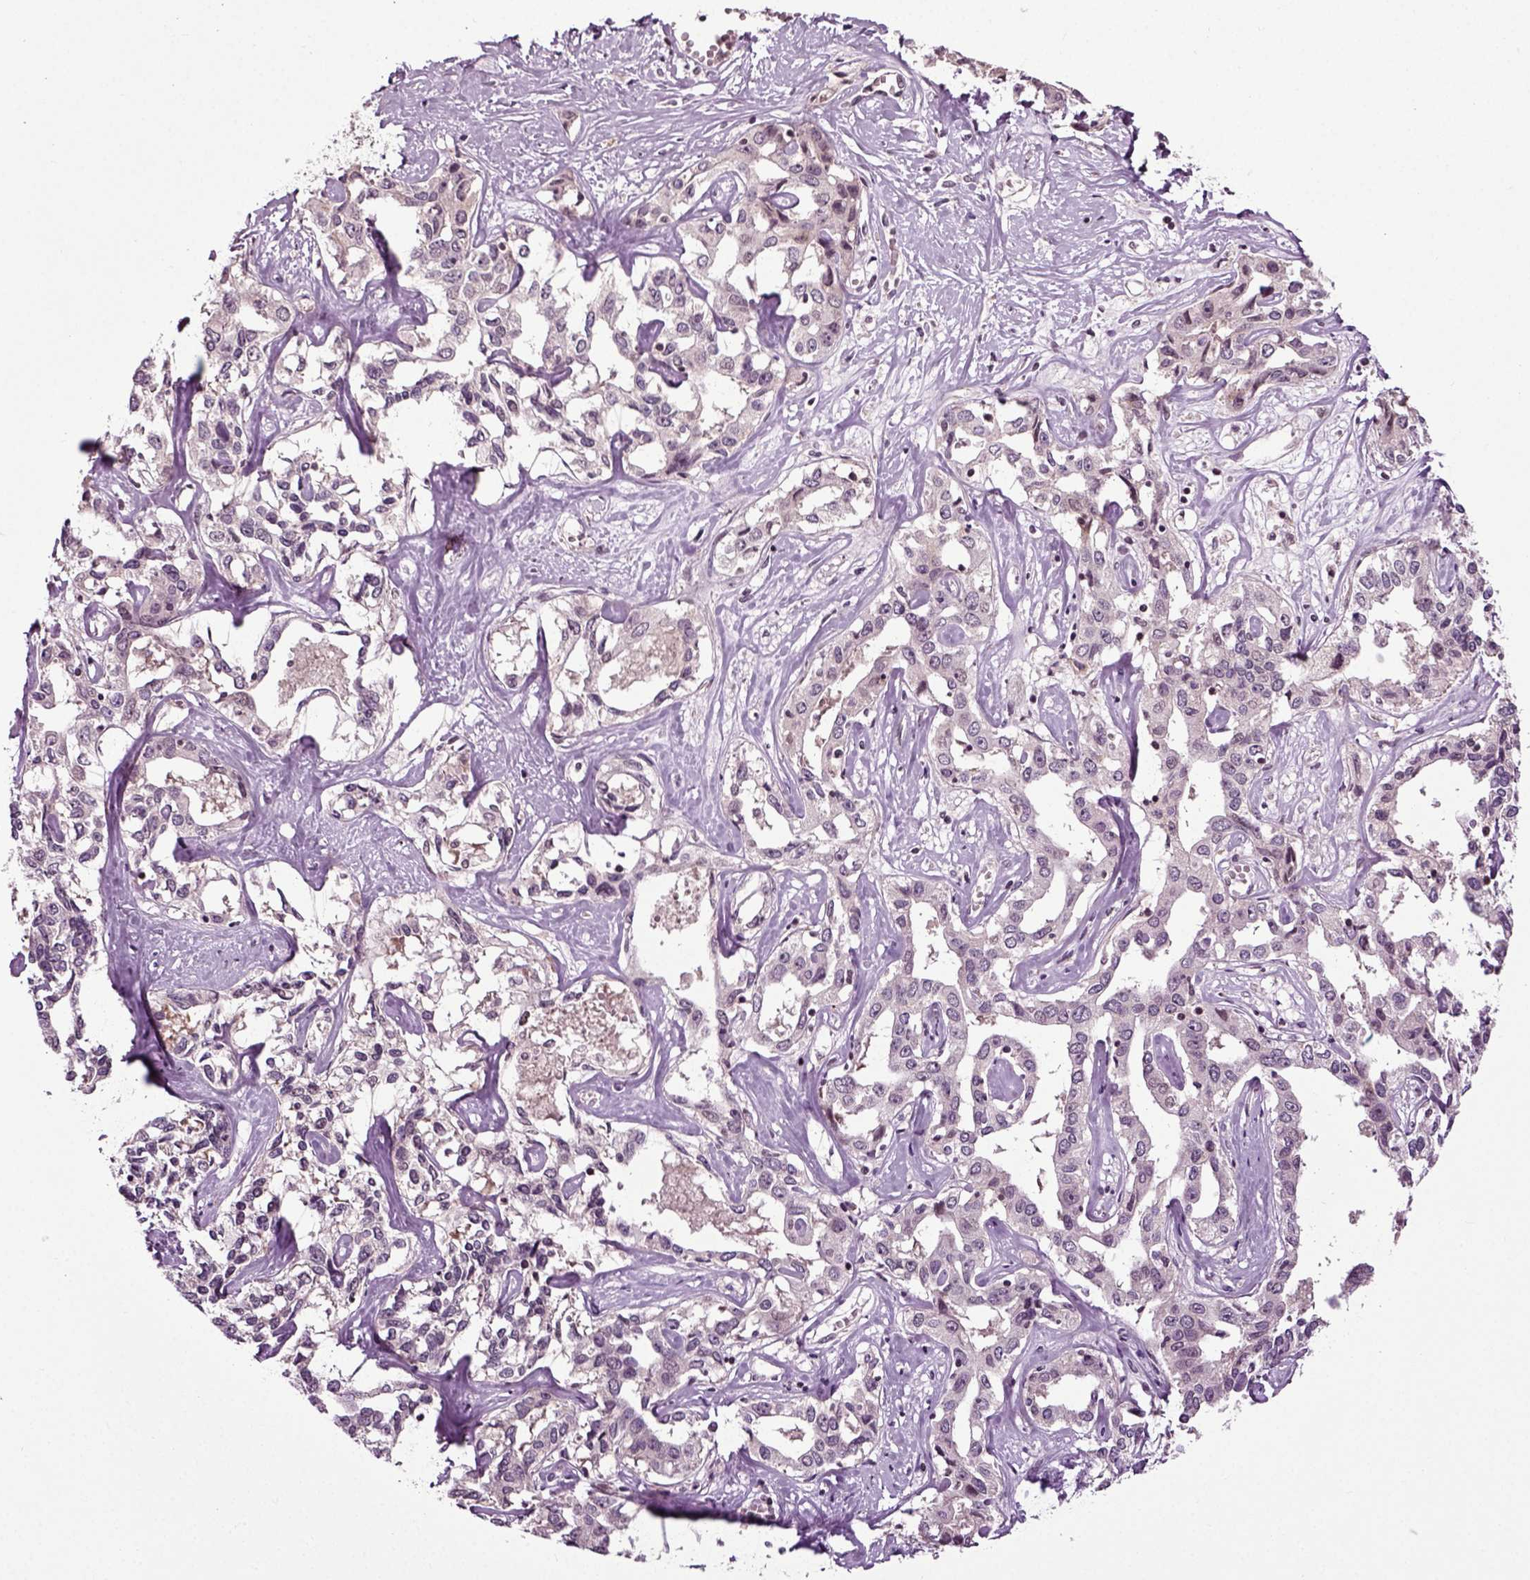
{"staining": {"intensity": "negative", "quantity": "none", "location": "none"}, "tissue": "liver cancer", "cell_type": "Tumor cells", "image_type": "cancer", "snomed": [{"axis": "morphology", "description": "Cholangiocarcinoma"}, {"axis": "topography", "description": "Liver"}], "caption": "The immunohistochemistry image has no significant positivity in tumor cells of liver cancer (cholangiocarcinoma) tissue.", "gene": "KNSTRN", "patient": {"sex": "male", "age": 59}}